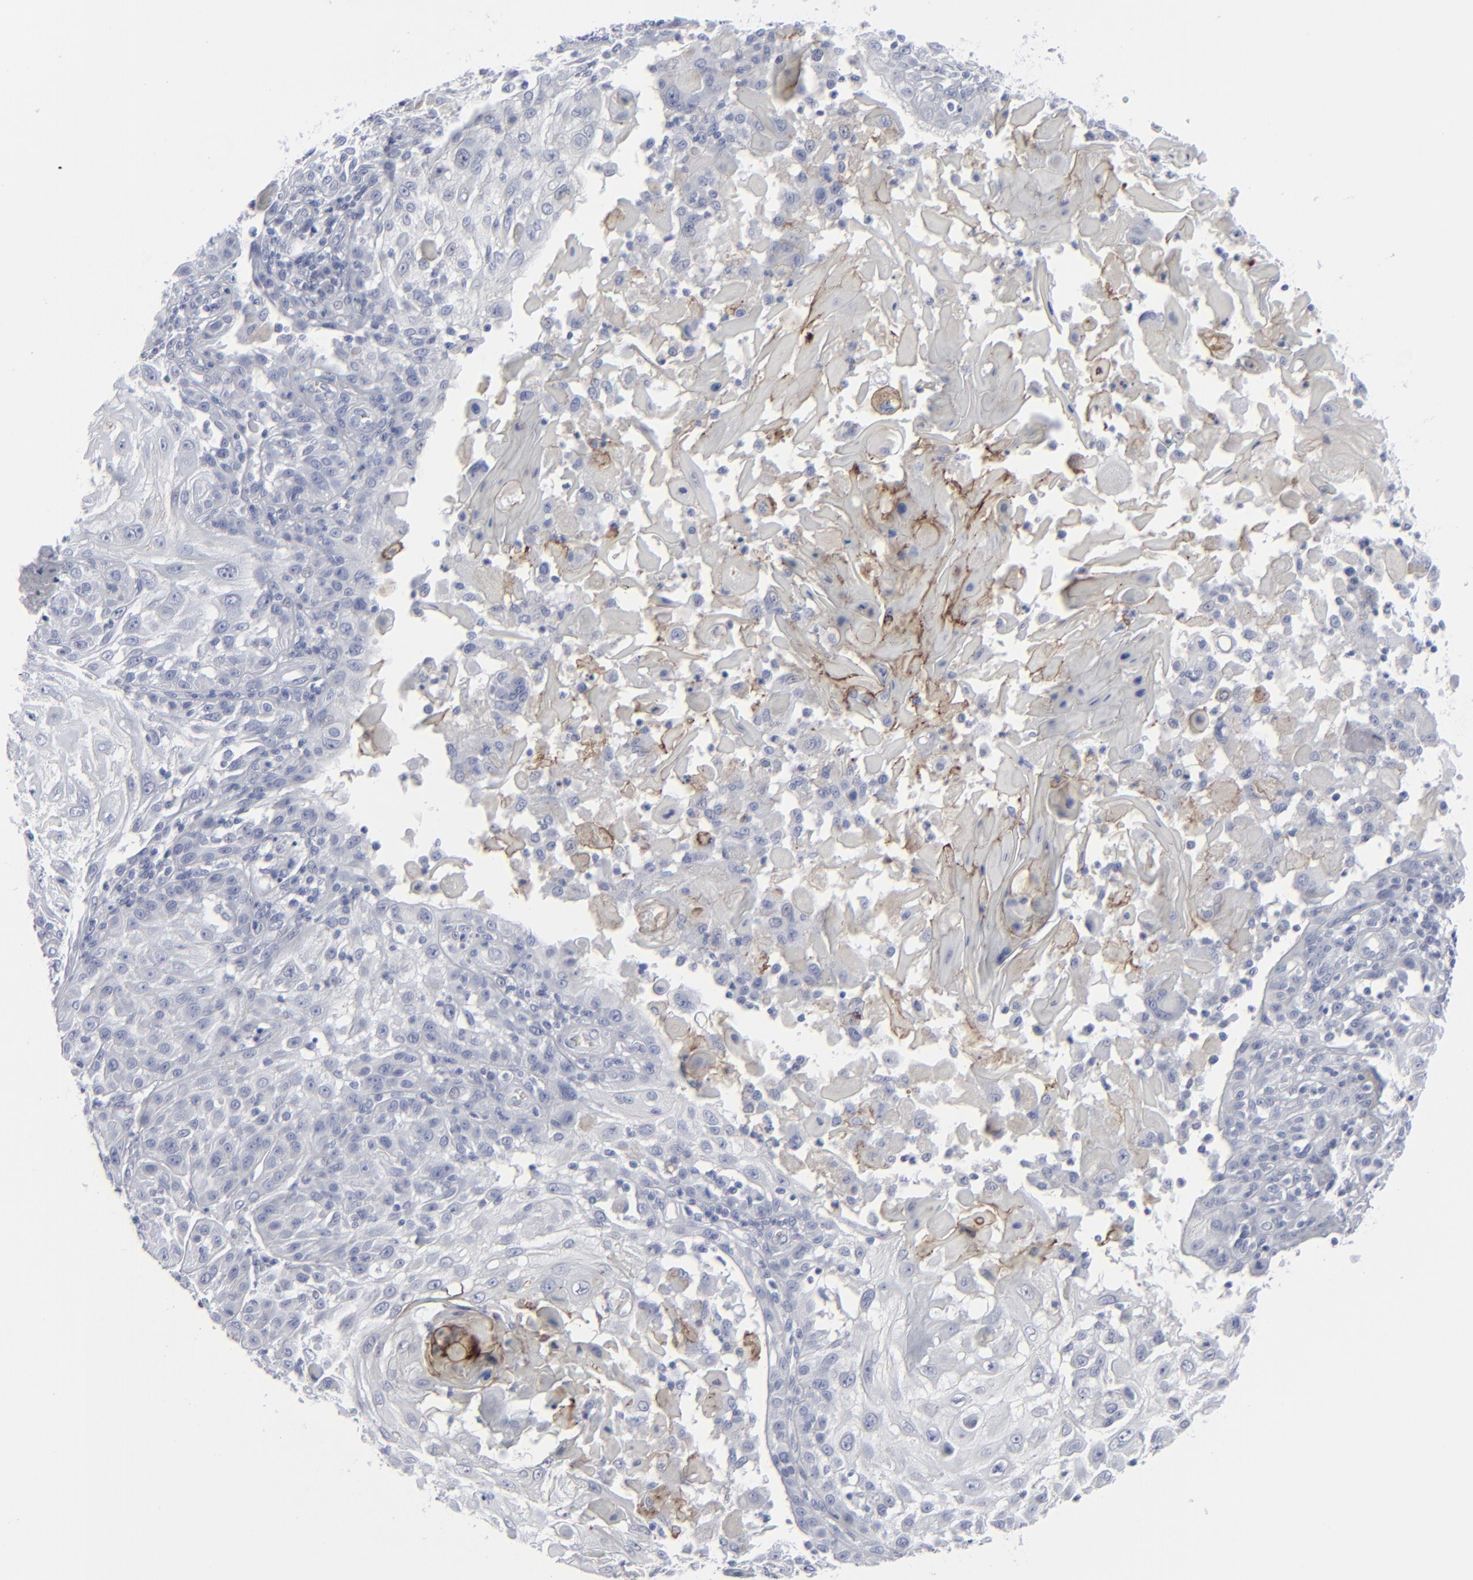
{"staining": {"intensity": "moderate", "quantity": "<25%", "location": "cytoplasmic/membranous"}, "tissue": "skin cancer", "cell_type": "Tumor cells", "image_type": "cancer", "snomed": [{"axis": "morphology", "description": "Squamous cell carcinoma, NOS"}, {"axis": "topography", "description": "Skin"}], "caption": "The micrograph exhibits immunohistochemical staining of skin squamous cell carcinoma. There is moderate cytoplasmic/membranous expression is seen in approximately <25% of tumor cells.", "gene": "MSLN", "patient": {"sex": "female", "age": 89}}